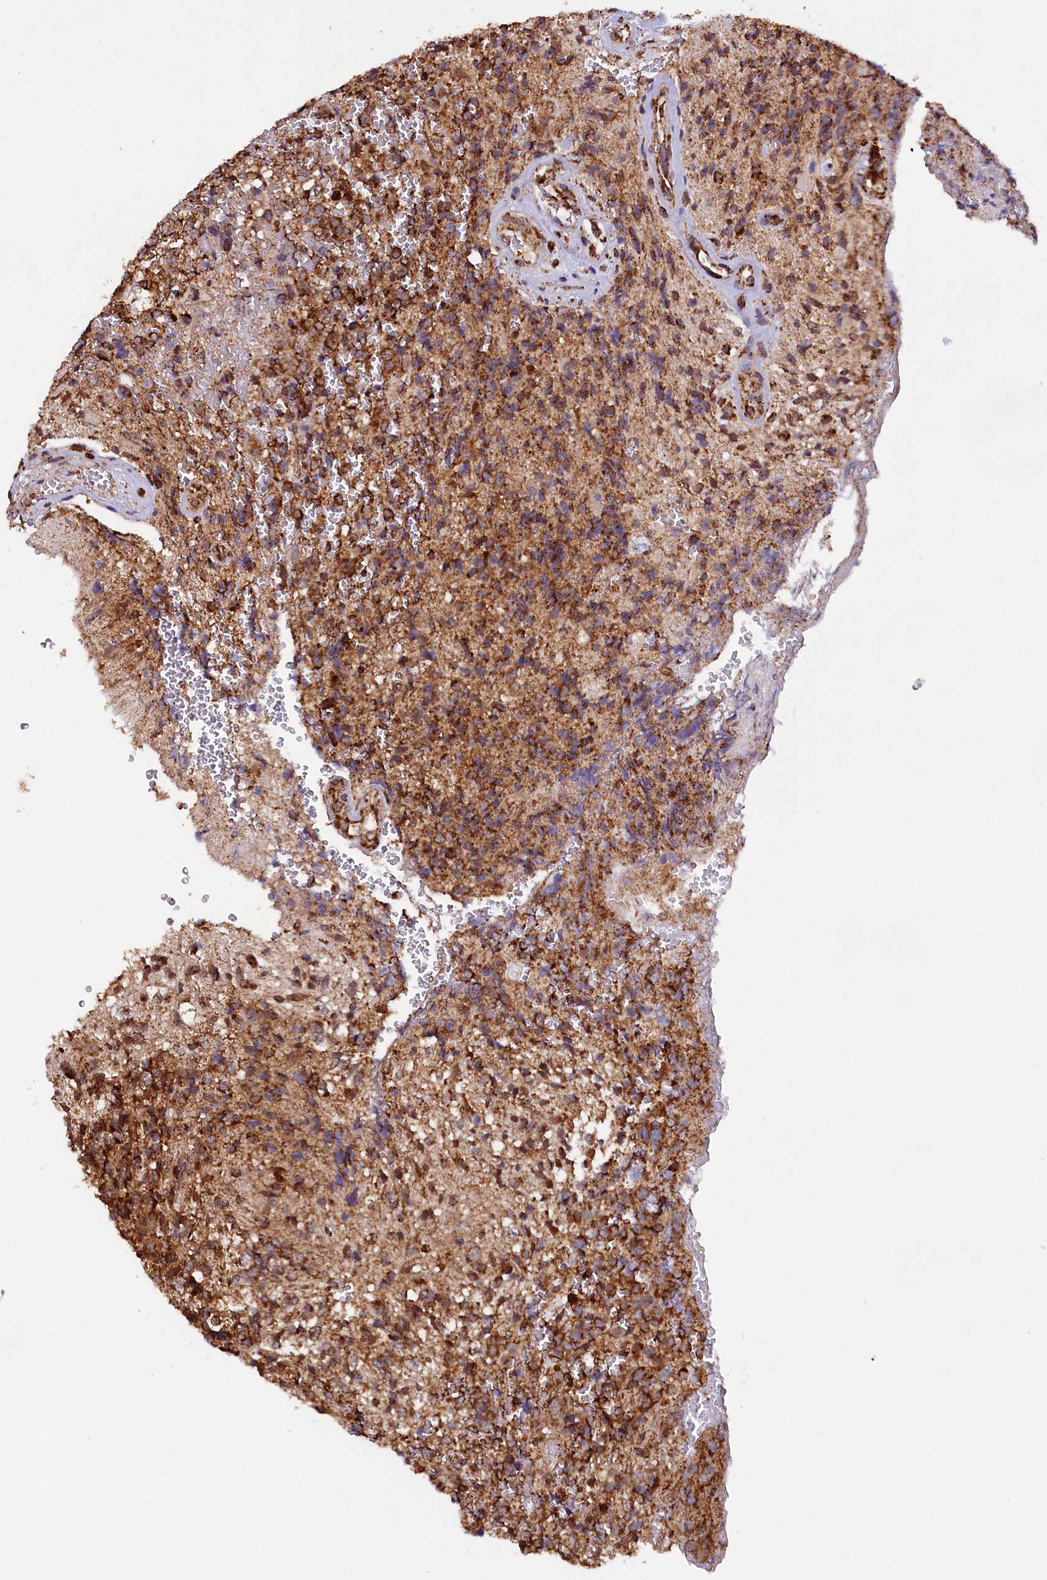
{"staining": {"intensity": "moderate", "quantity": ">75%", "location": "cytoplasmic/membranous"}, "tissue": "glioma", "cell_type": "Tumor cells", "image_type": "cancer", "snomed": [{"axis": "morphology", "description": "Glioma, malignant, High grade"}, {"axis": "topography", "description": "Brain"}], "caption": "A medium amount of moderate cytoplasmic/membranous expression is identified in approximately >75% of tumor cells in glioma tissue. (brown staining indicates protein expression, while blue staining denotes nuclei).", "gene": "KLC2", "patient": {"sex": "male", "age": 56}}